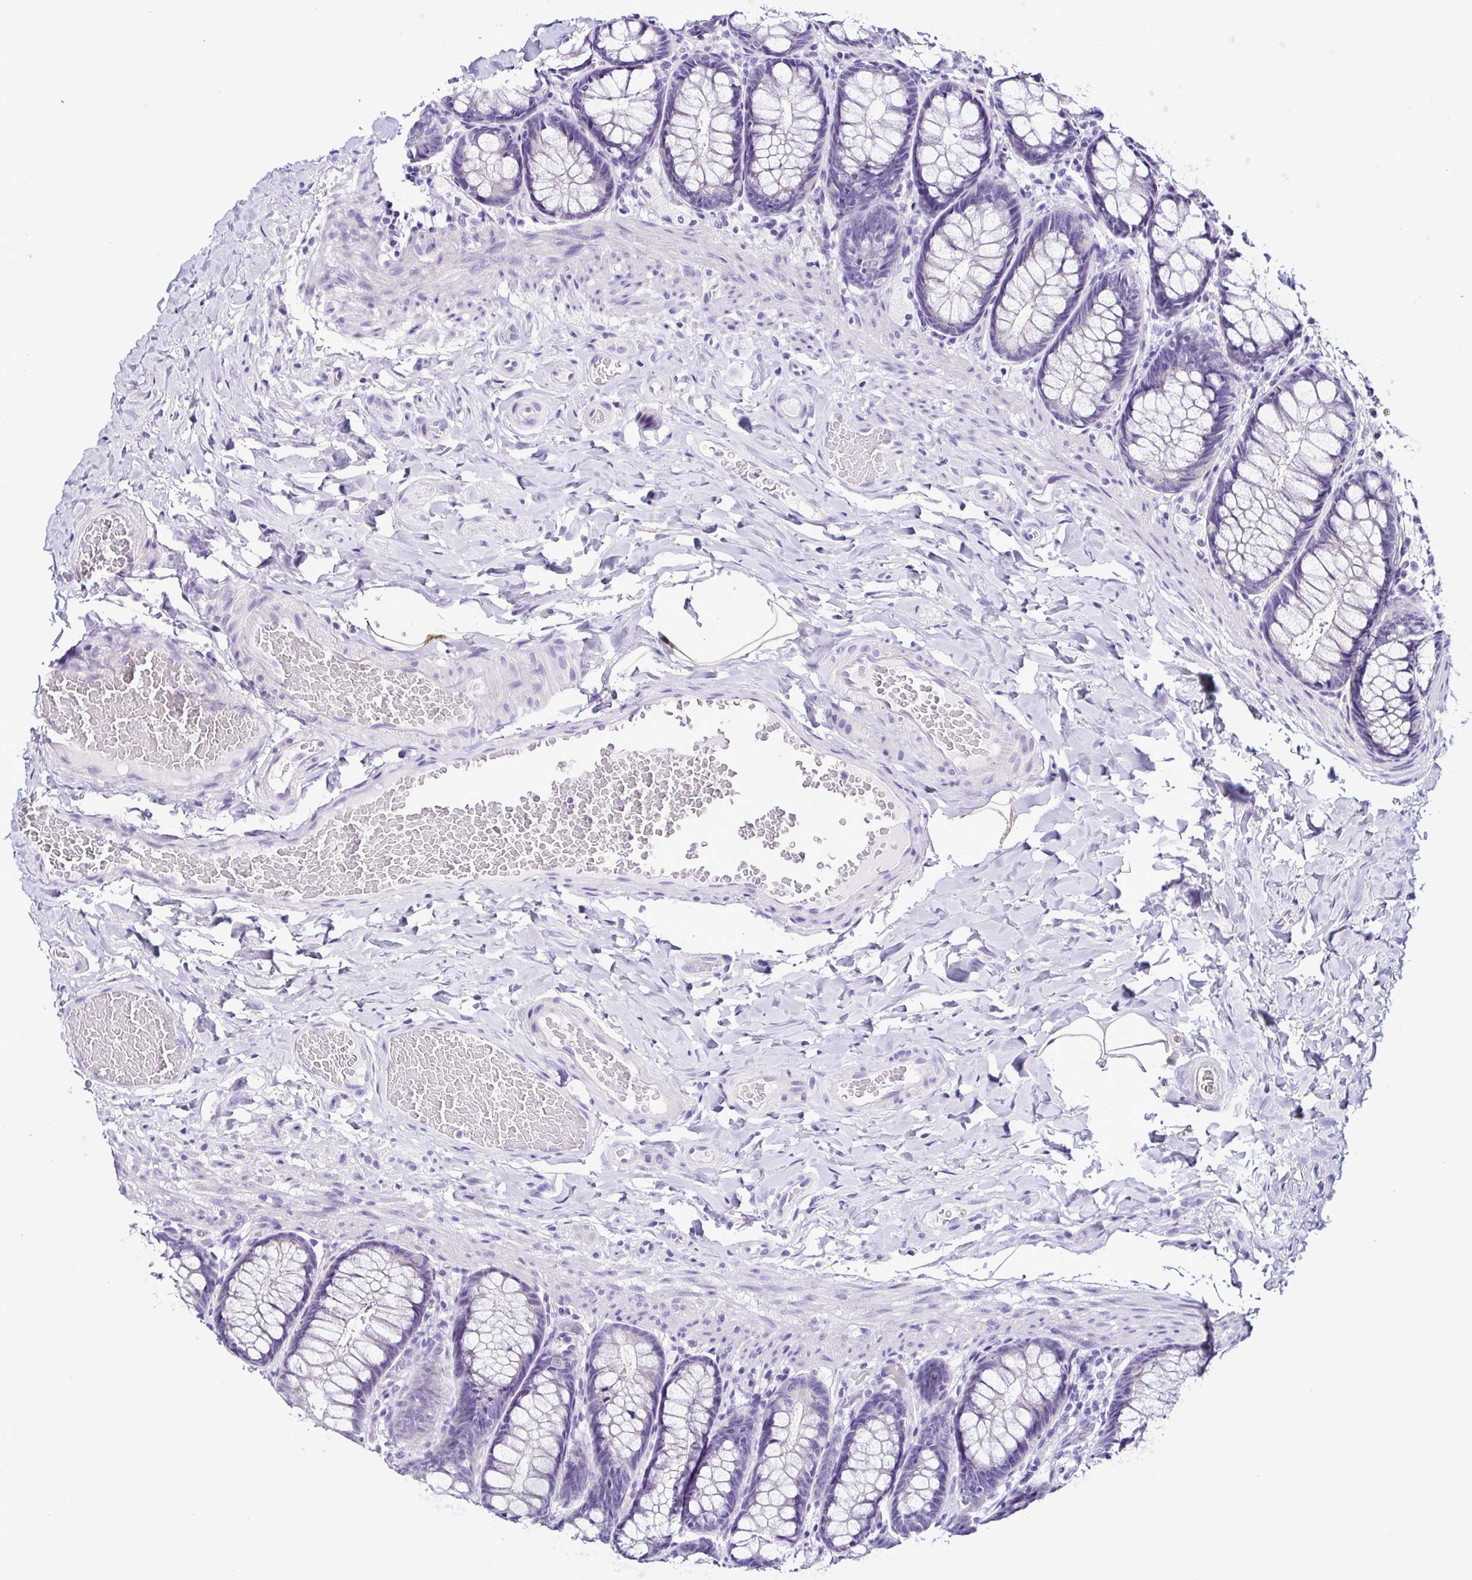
{"staining": {"intensity": "negative", "quantity": "none", "location": "none"}, "tissue": "colon", "cell_type": "Endothelial cells", "image_type": "normal", "snomed": [{"axis": "morphology", "description": "Normal tissue, NOS"}, {"axis": "topography", "description": "Colon"}], "caption": "IHC of normal colon reveals no staining in endothelial cells.", "gene": "SRL", "patient": {"sex": "male", "age": 47}}